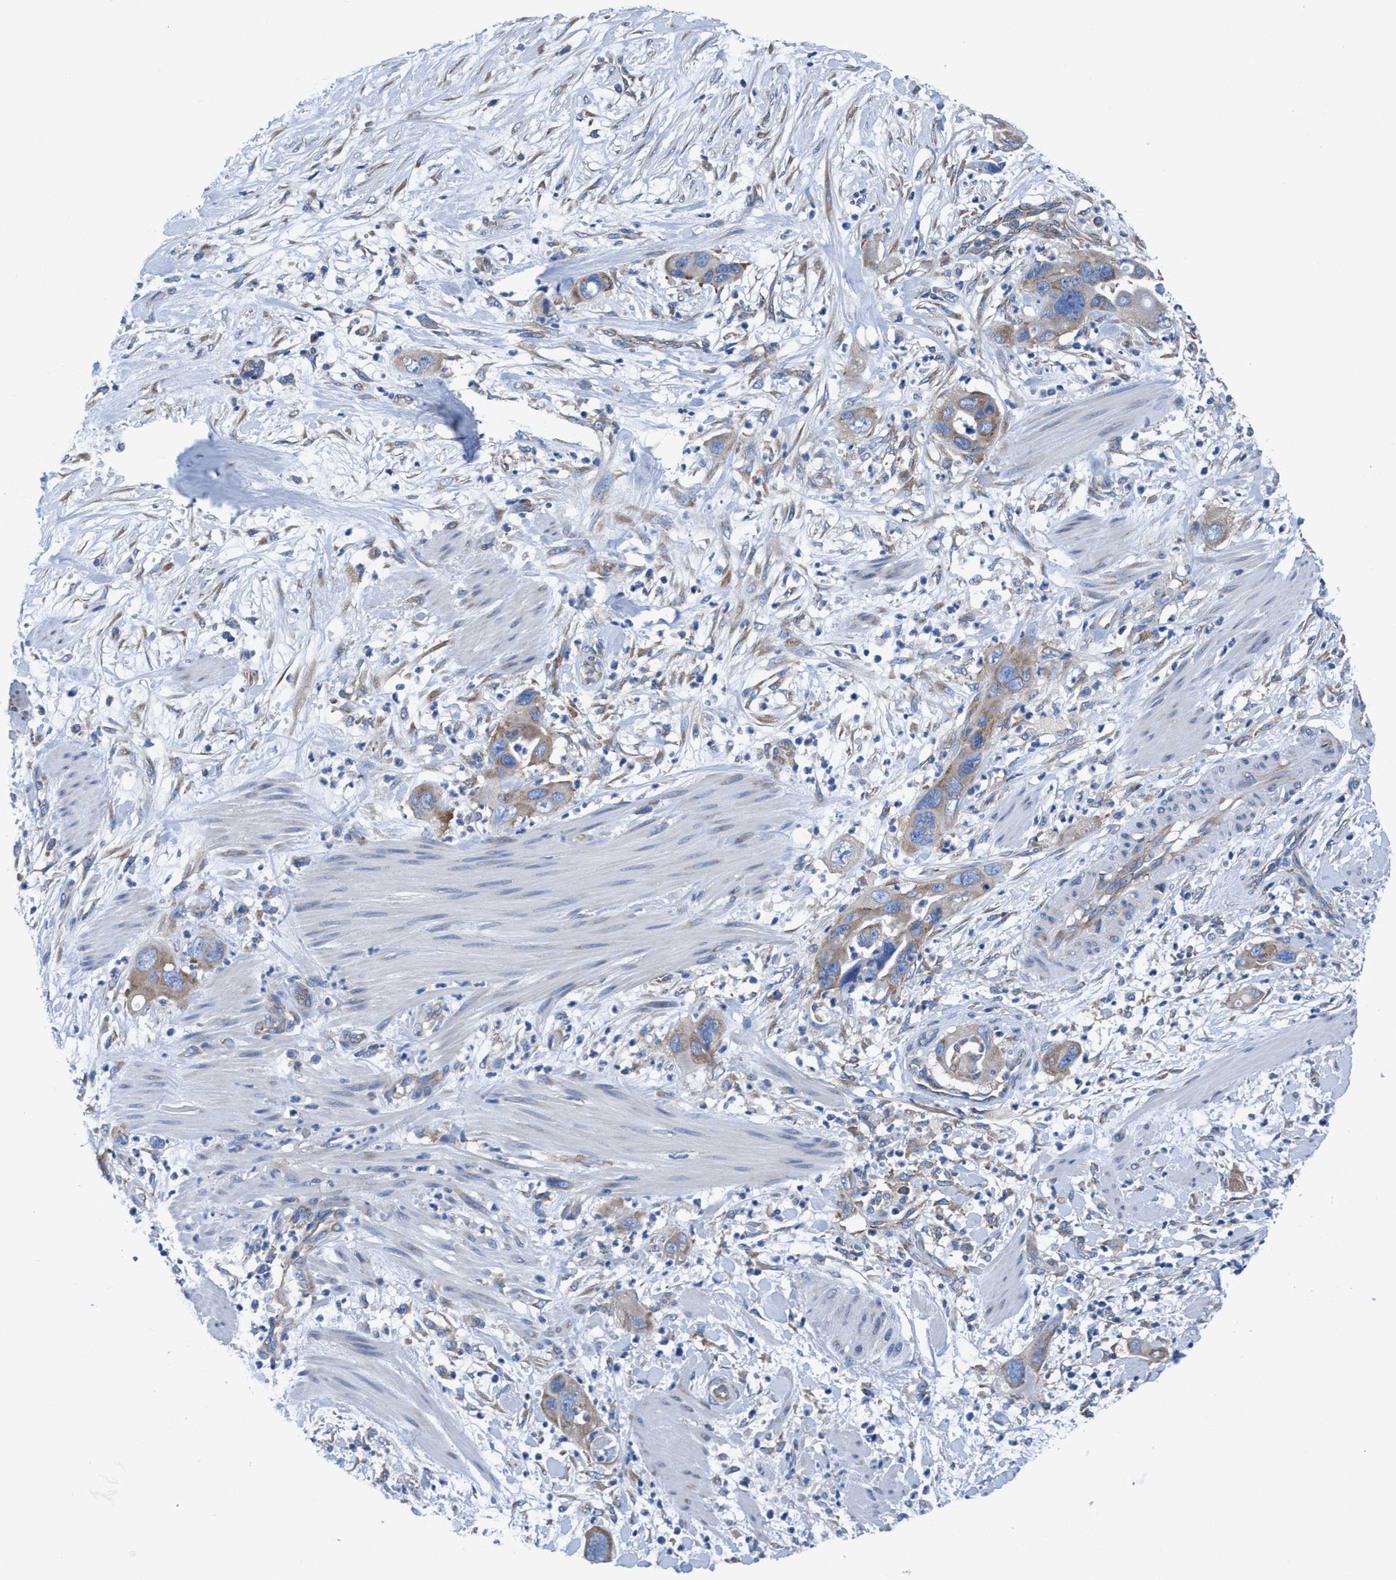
{"staining": {"intensity": "weak", "quantity": "<25%", "location": "cytoplasmic/membranous"}, "tissue": "pancreatic cancer", "cell_type": "Tumor cells", "image_type": "cancer", "snomed": [{"axis": "morphology", "description": "Adenocarcinoma, NOS"}, {"axis": "topography", "description": "Pancreas"}], "caption": "Human pancreatic cancer stained for a protein using IHC shows no staining in tumor cells.", "gene": "NMT1", "patient": {"sex": "female", "age": 71}}